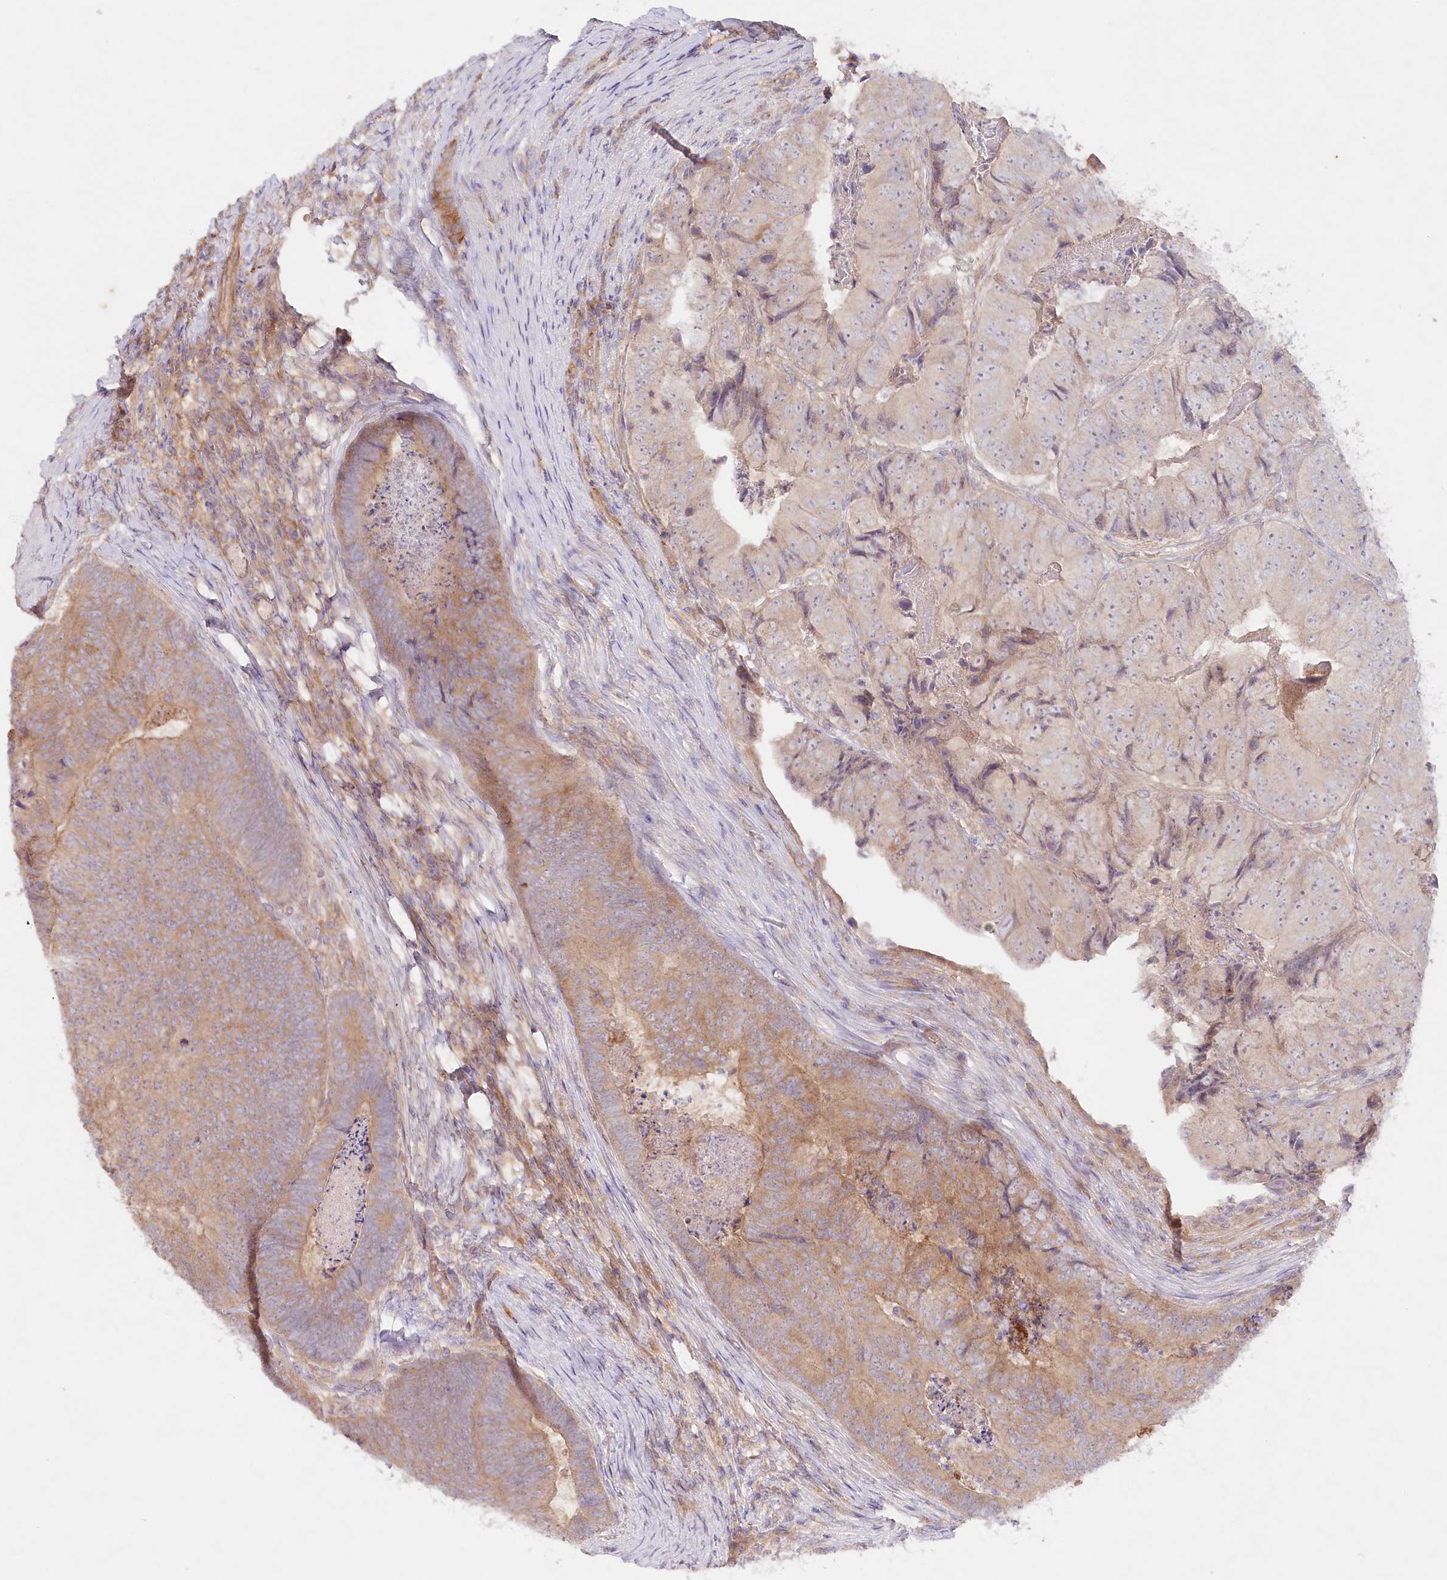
{"staining": {"intensity": "moderate", "quantity": ">75%", "location": "cytoplasmic/membranous"}, "tissue": "colorectal cancer", "cell_type": "Tumor cells", "image_type": "cancer", "snomed": [{"axis": "morphology", "description": "Adenocarcinoma, NOS"}, {"axis": "topography", "description": "Colon"}], "caption": "Tumor cells demonstrate medium levels of moderate cytoplasmic/membranous expression in approximately >75% of cells in human colorectal cancer. (DAB (3,3'-diaminobenzidine) IHC, brown staining for protein, blue staining for nuclei).", "gene": "TNIP1", "patient": {"sex": "female", "age": 67}}